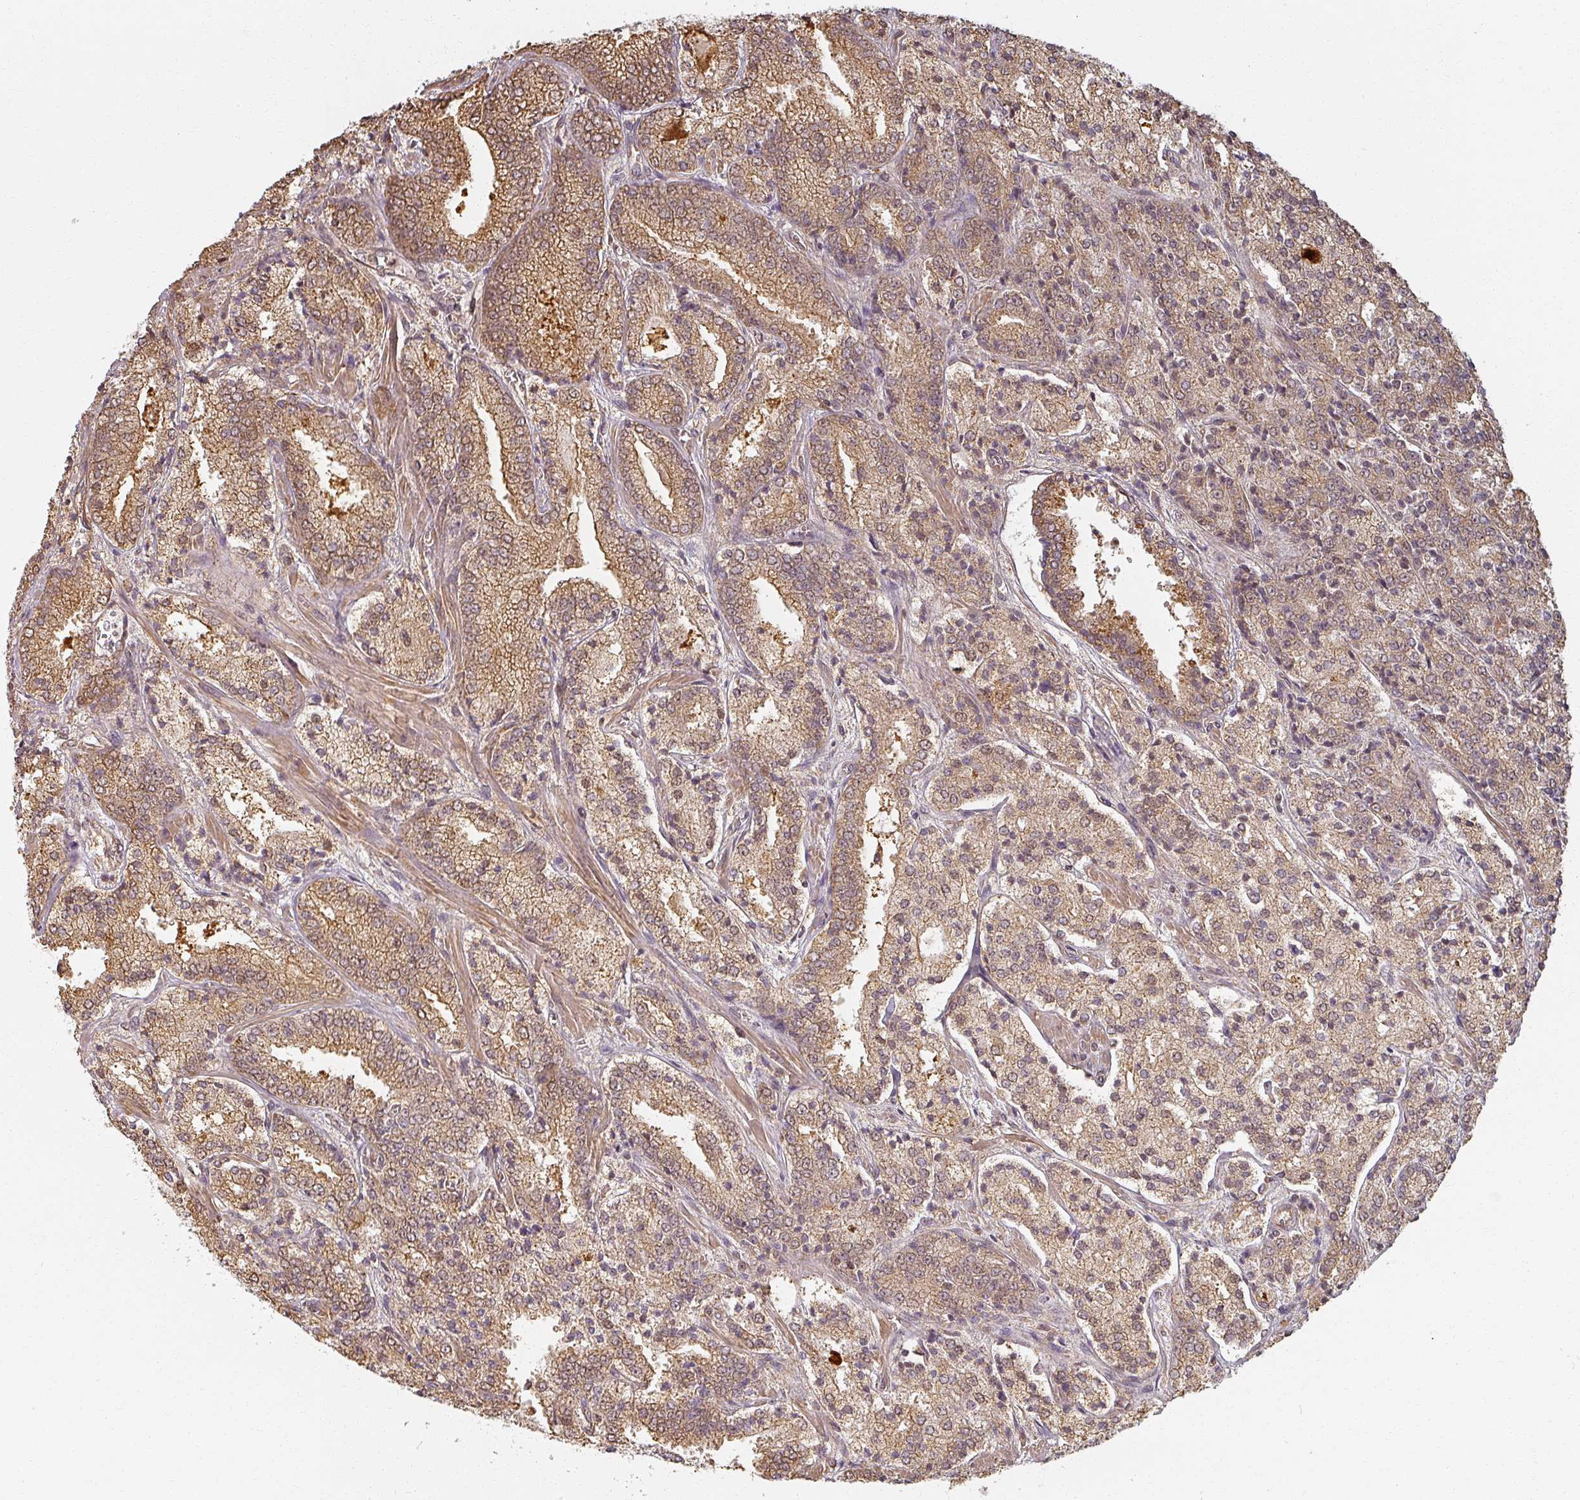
{"staining": {"intensity": "moderate", "quantity": ">75%", "location": "cytoplasmic/membranous,nuclear"}, "tissue": "prostate cancer", "cell_type": "Tumor cells", "image_type": "cancer", "snomed": [{"axis": "morphology", "description": "Adenocarcinoma, High grade"}, {"axis": "topography", "description": "Prostate"}], "caption": "Prostate cancer stained for a protein (brown) demonstrates moderate cytoplasmic/membranous and nuclear positive expression in about >75% of tumor cells.", "gene": "MED19", "patient": {"sex": "male", "age": 63}}